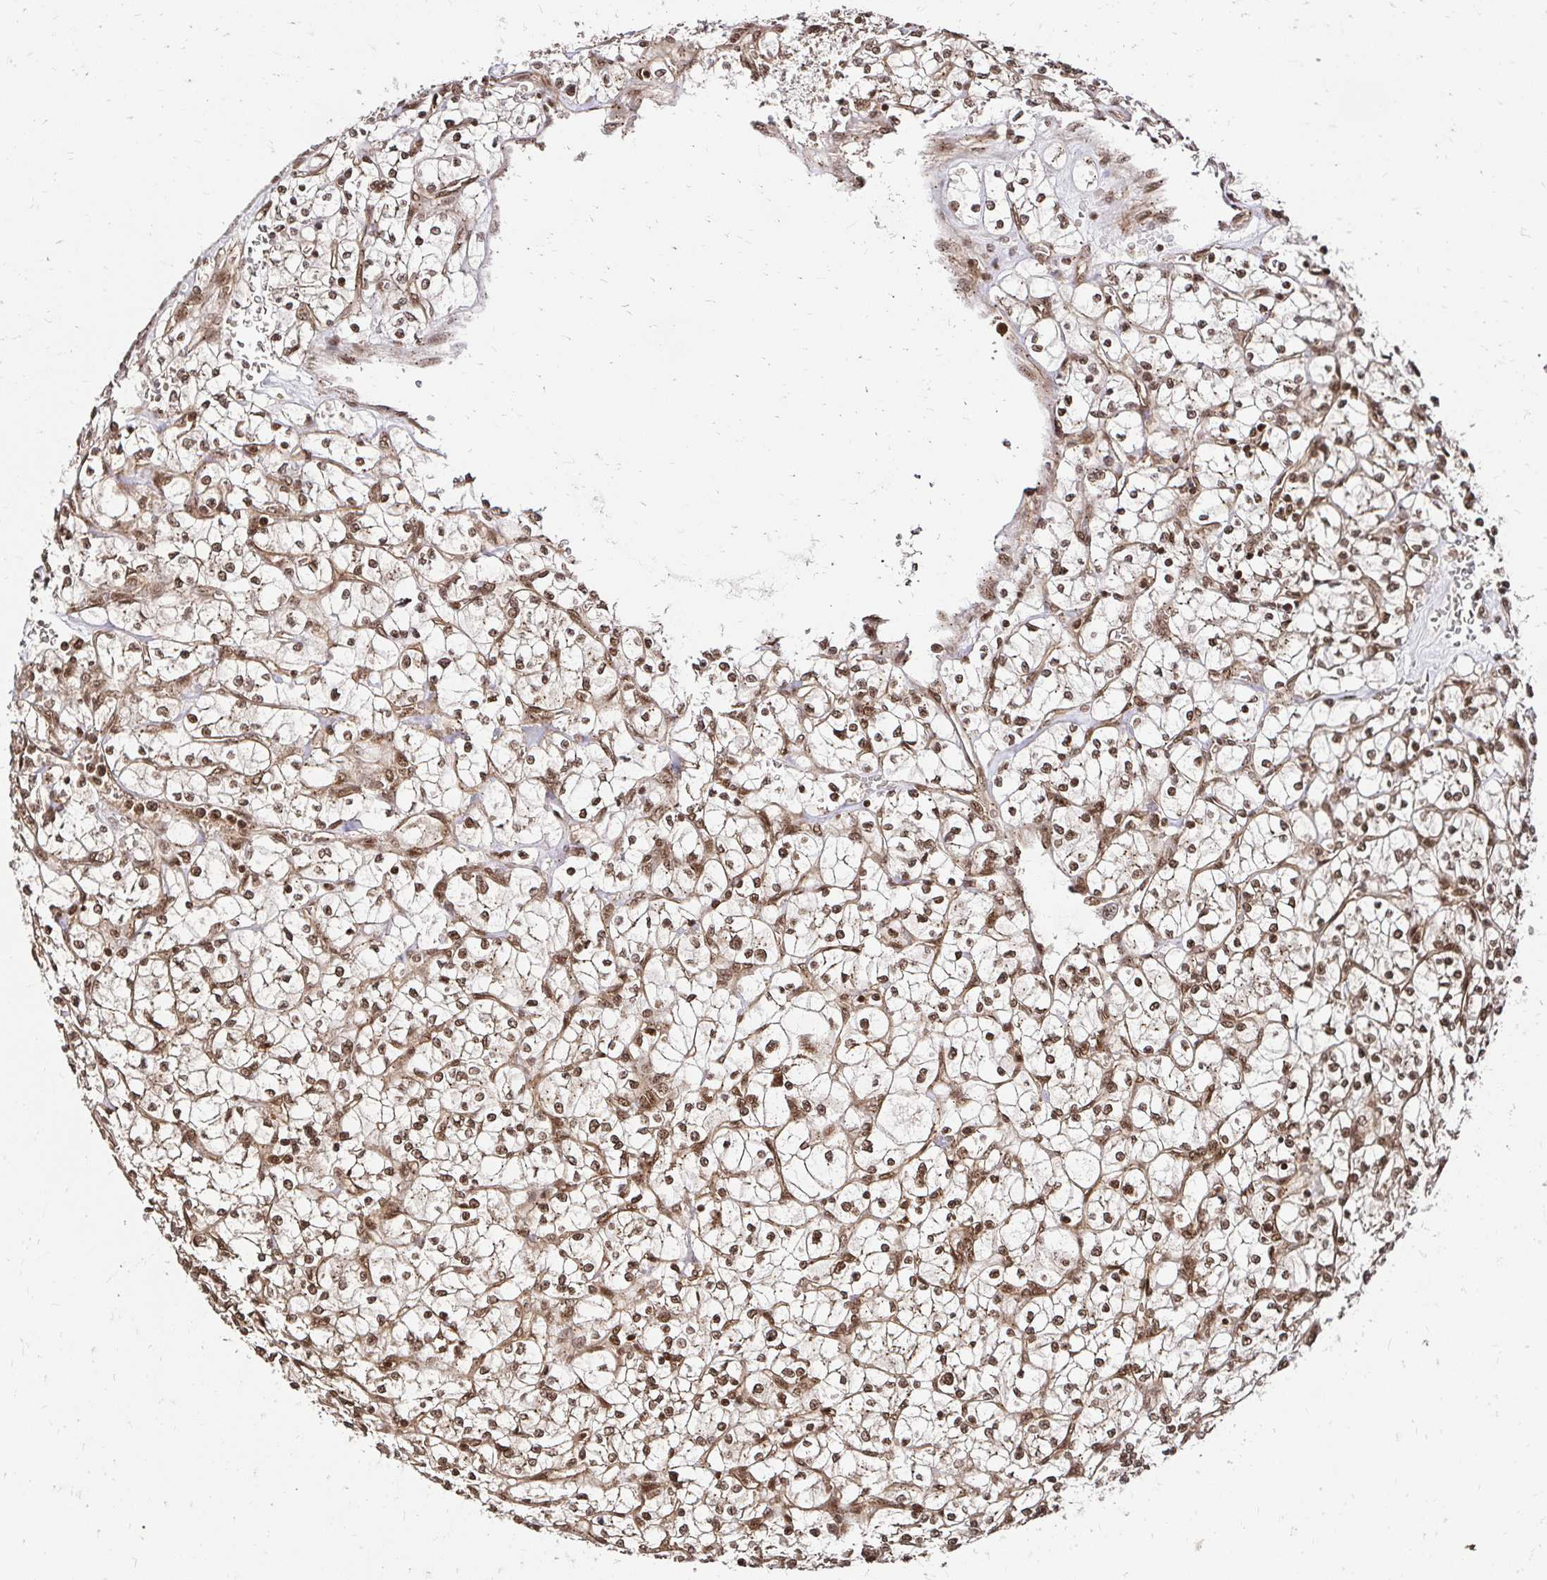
{"staining": {"intensity": "moderate", "quantity": ">75%", "location": "nuclear"}, "tissue": "renal cancer", "cell_type": "Tumor cells", "image_type": "cancer", "snomed": [{"axis": "morphology", "description": "Adenocarcinoma, NOS"}, {"axis": "topography", "description": "Kidney"}], "caption": "High-magnification brightfield microscopy of renal cancer stained with DAB (brown) and counterstained with hematoxylin (blue). tumor cells exhibit moderate nuclear positivity is identified in approximately>75% of cells.", "gene": "GLYR1", "patient": {"sex": "female", "age": 64}}